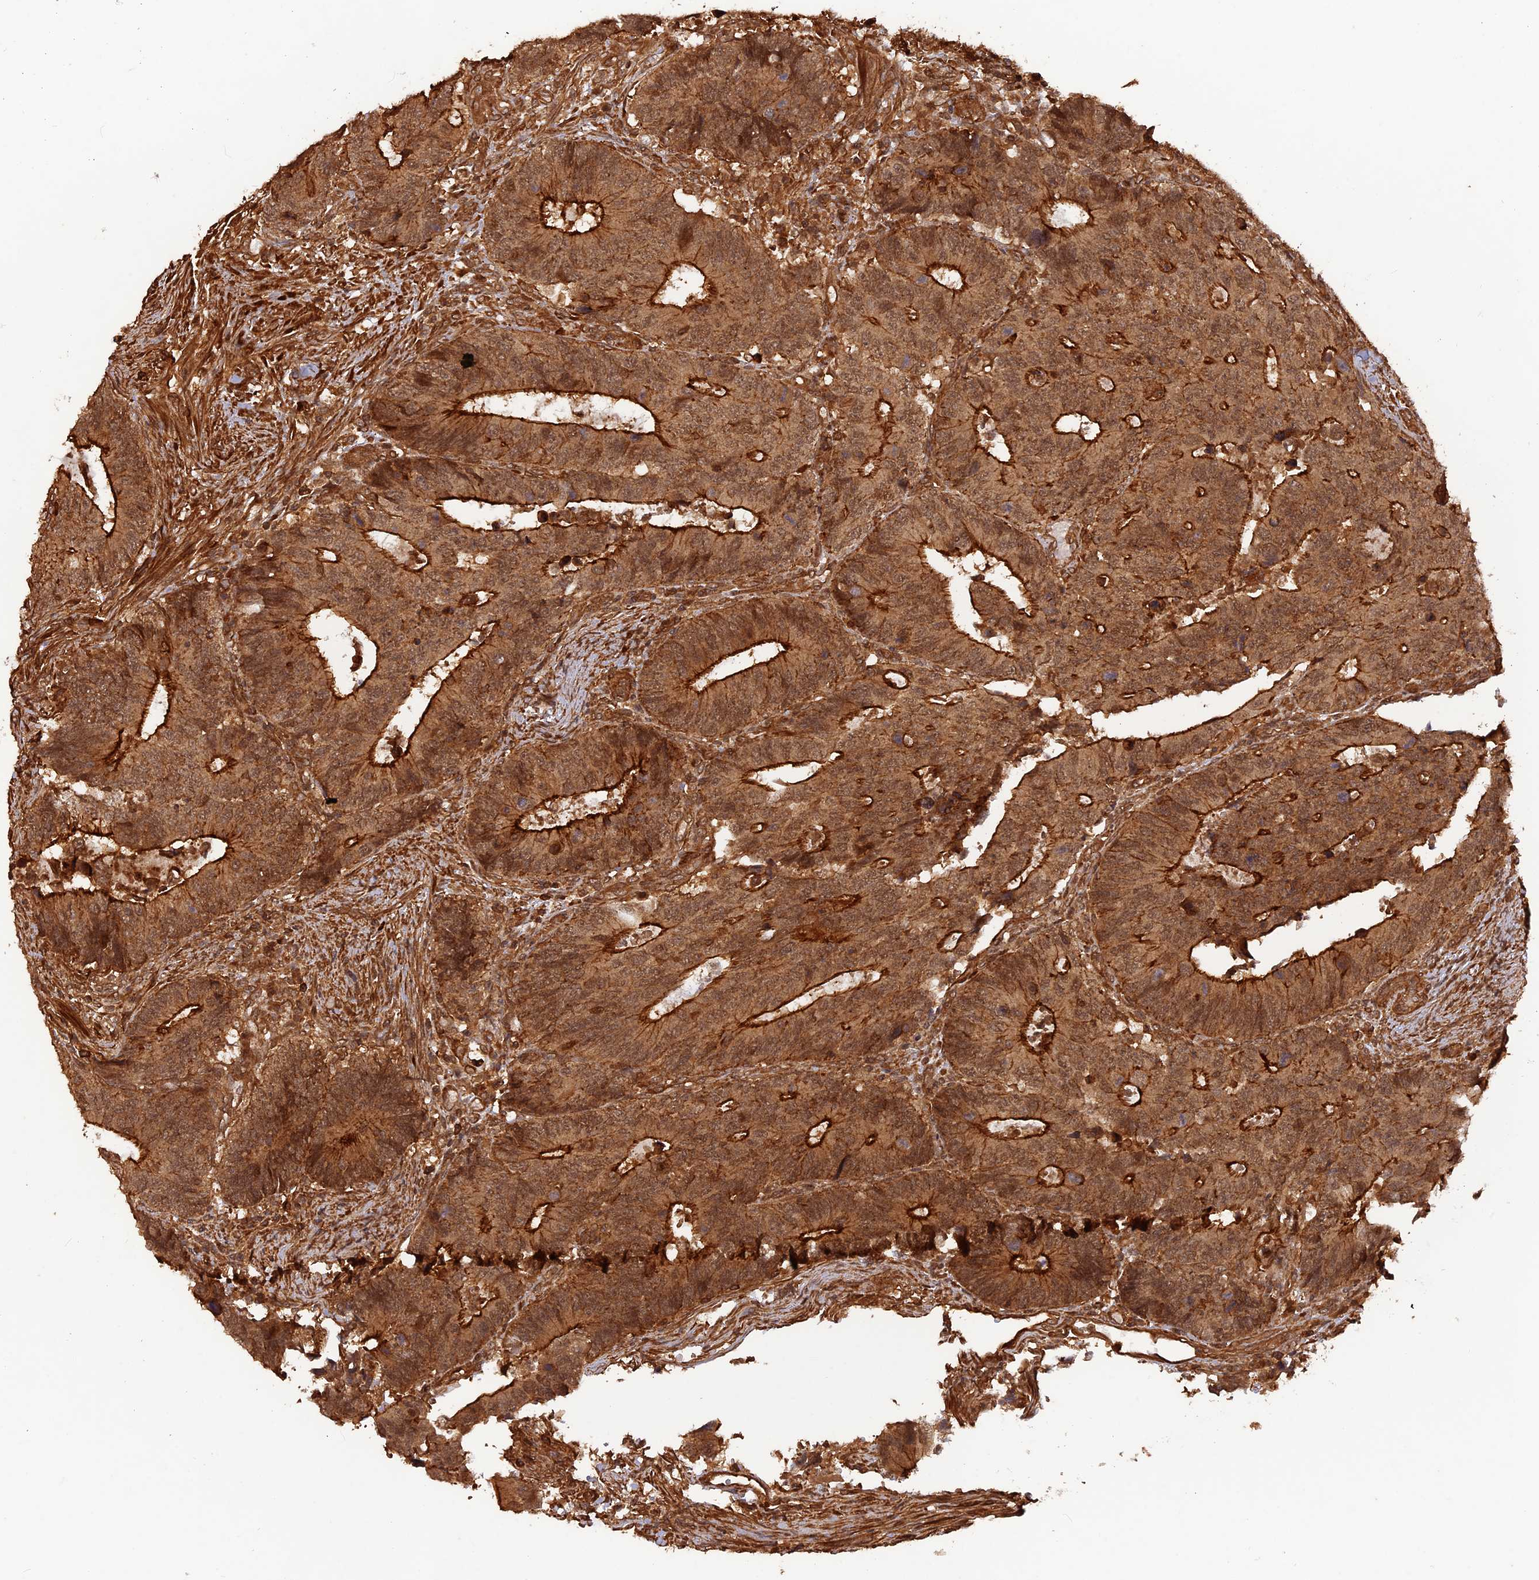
{"staining": {"intensity": "moderate", "quantity": ">75%", "location": "cytoplasmic/membranous"}, "tissue": "colorectal cancer", "cell_type": "Tumor cells", "image_type": "cancer", "snomed": [{"axis": "morphology", "description": "Adenocarcinoma, NOS"}, {"axis": "topography", "description": "Colon"}], "caption": "An IHC micrograph of neoplastic tissue is shown. Protein staining in brown shows moderate cytoplasmic/membranous positivity in colorectal adenocarcinoma within tumor cells.", "gene": "CCDC174", "patient": {"sex": "male", "age": 87}}